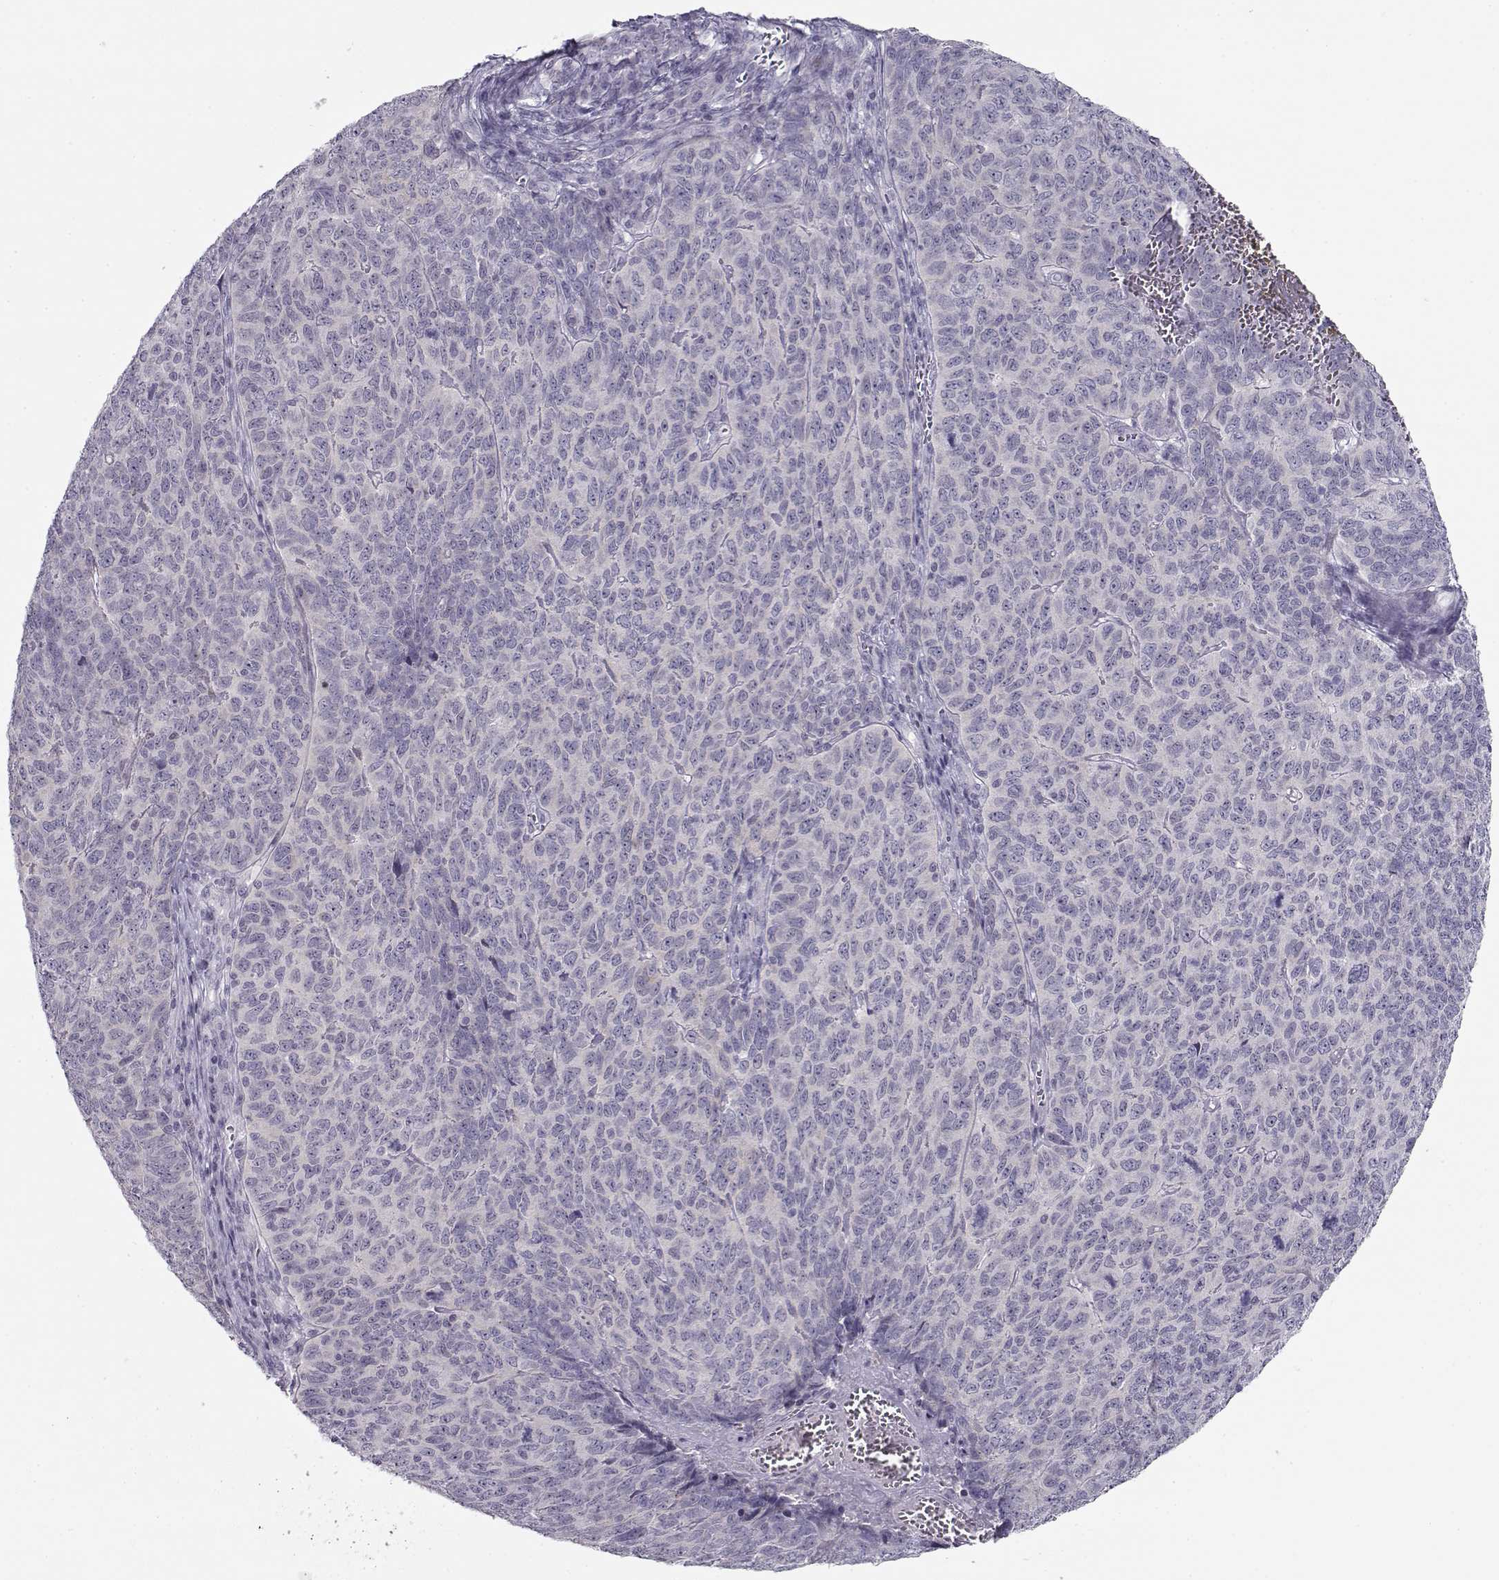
{"staining": {"intensity": "negative", "quantity": "none", "location": "none"}, "tissue": "skin cancer", "cell_type": "Tumor cells", "image_type": "cancer", "snomed": [{"axis": "morphology", "description": "Squamous cell carcinoma, NOS"}, {"axis": "topography", "description": "Skin"}, {"axis": "topography", "description": "Anal"}], "caption": "Immunohistochemistry histopathology image of skin cancer stained for a protein (brown), which reveals no positivity in tumor cells.", "gene": "CRX", "patient": {"sex": "female", "age": 51}}